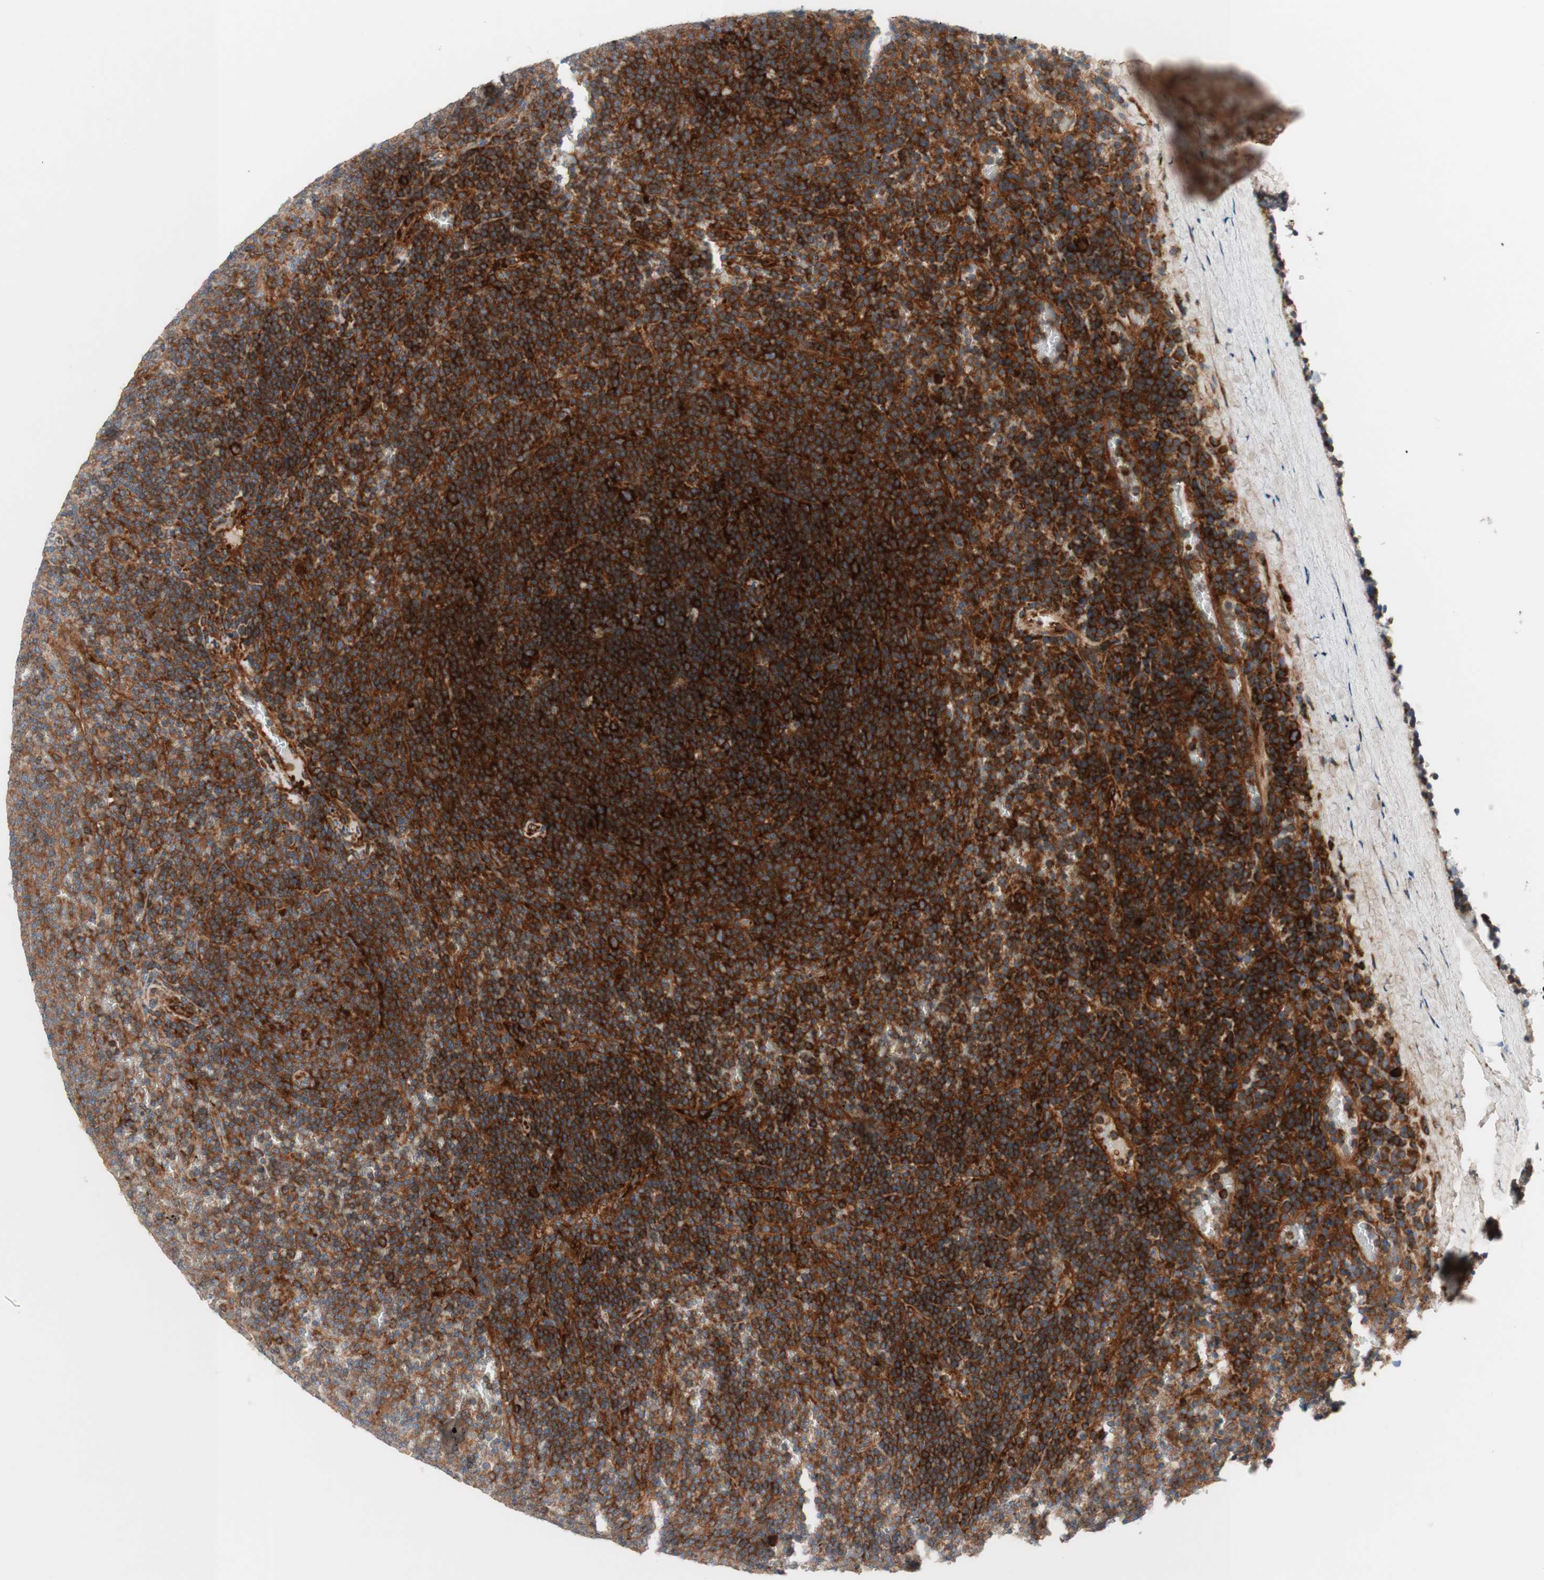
{"staining": {"intensity": "strong", "quantity": ">75%", "location": "cytoplasmic/membranous"}, "tissue": "lymphoma", "cell_type": "Tumor cells", "image_type": "cancer", "snomed": [{"axis": "morphology", "description": "Malignant lymphoma, non-Hodgkin's type, Low grade"}, {"axis": "topography", "description": "Spleen"}], "caption": "Lymphoma stained with a protein marker exhibits strong staining in tumor cells.", "gene": "CCN4", "patient": {"sex": "female", "age": 50}}